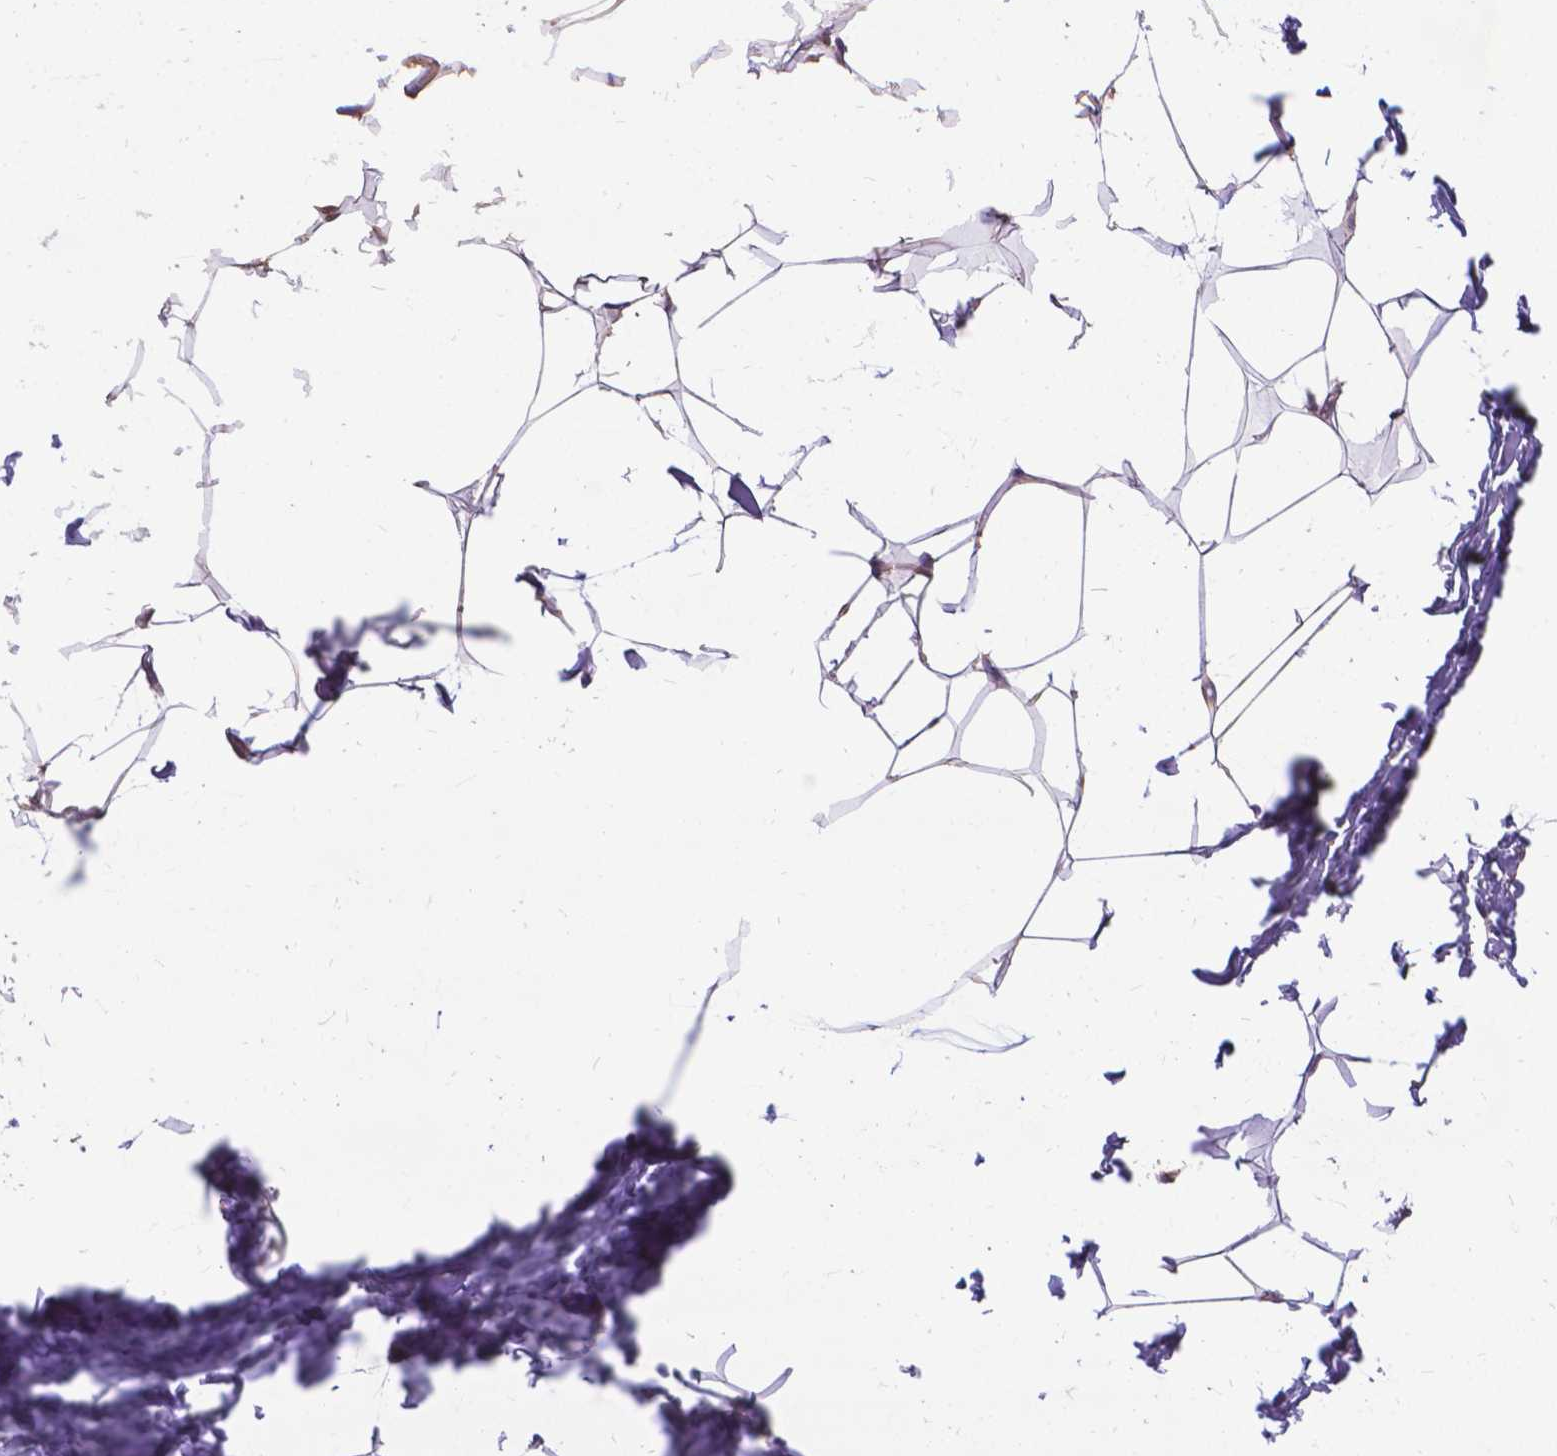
{"staining": {"intensity": "weak", "quantity": "<25%", "location": "cytoplasmic/membranous"}, "tissue": "breast", "cell_type": "Adipocytes", "image_type": "normal", "snomed": [{"axis": "morphology", "description": "Normal tissue, NOS"}, {"axis": "topography", "description": "Breast"}], "caption": "This is an IHC micrograph of benign breast. There is no expression in adipocytes.", "gene": "CFAP299", "patient": {"sex": "female", "age": 32}}